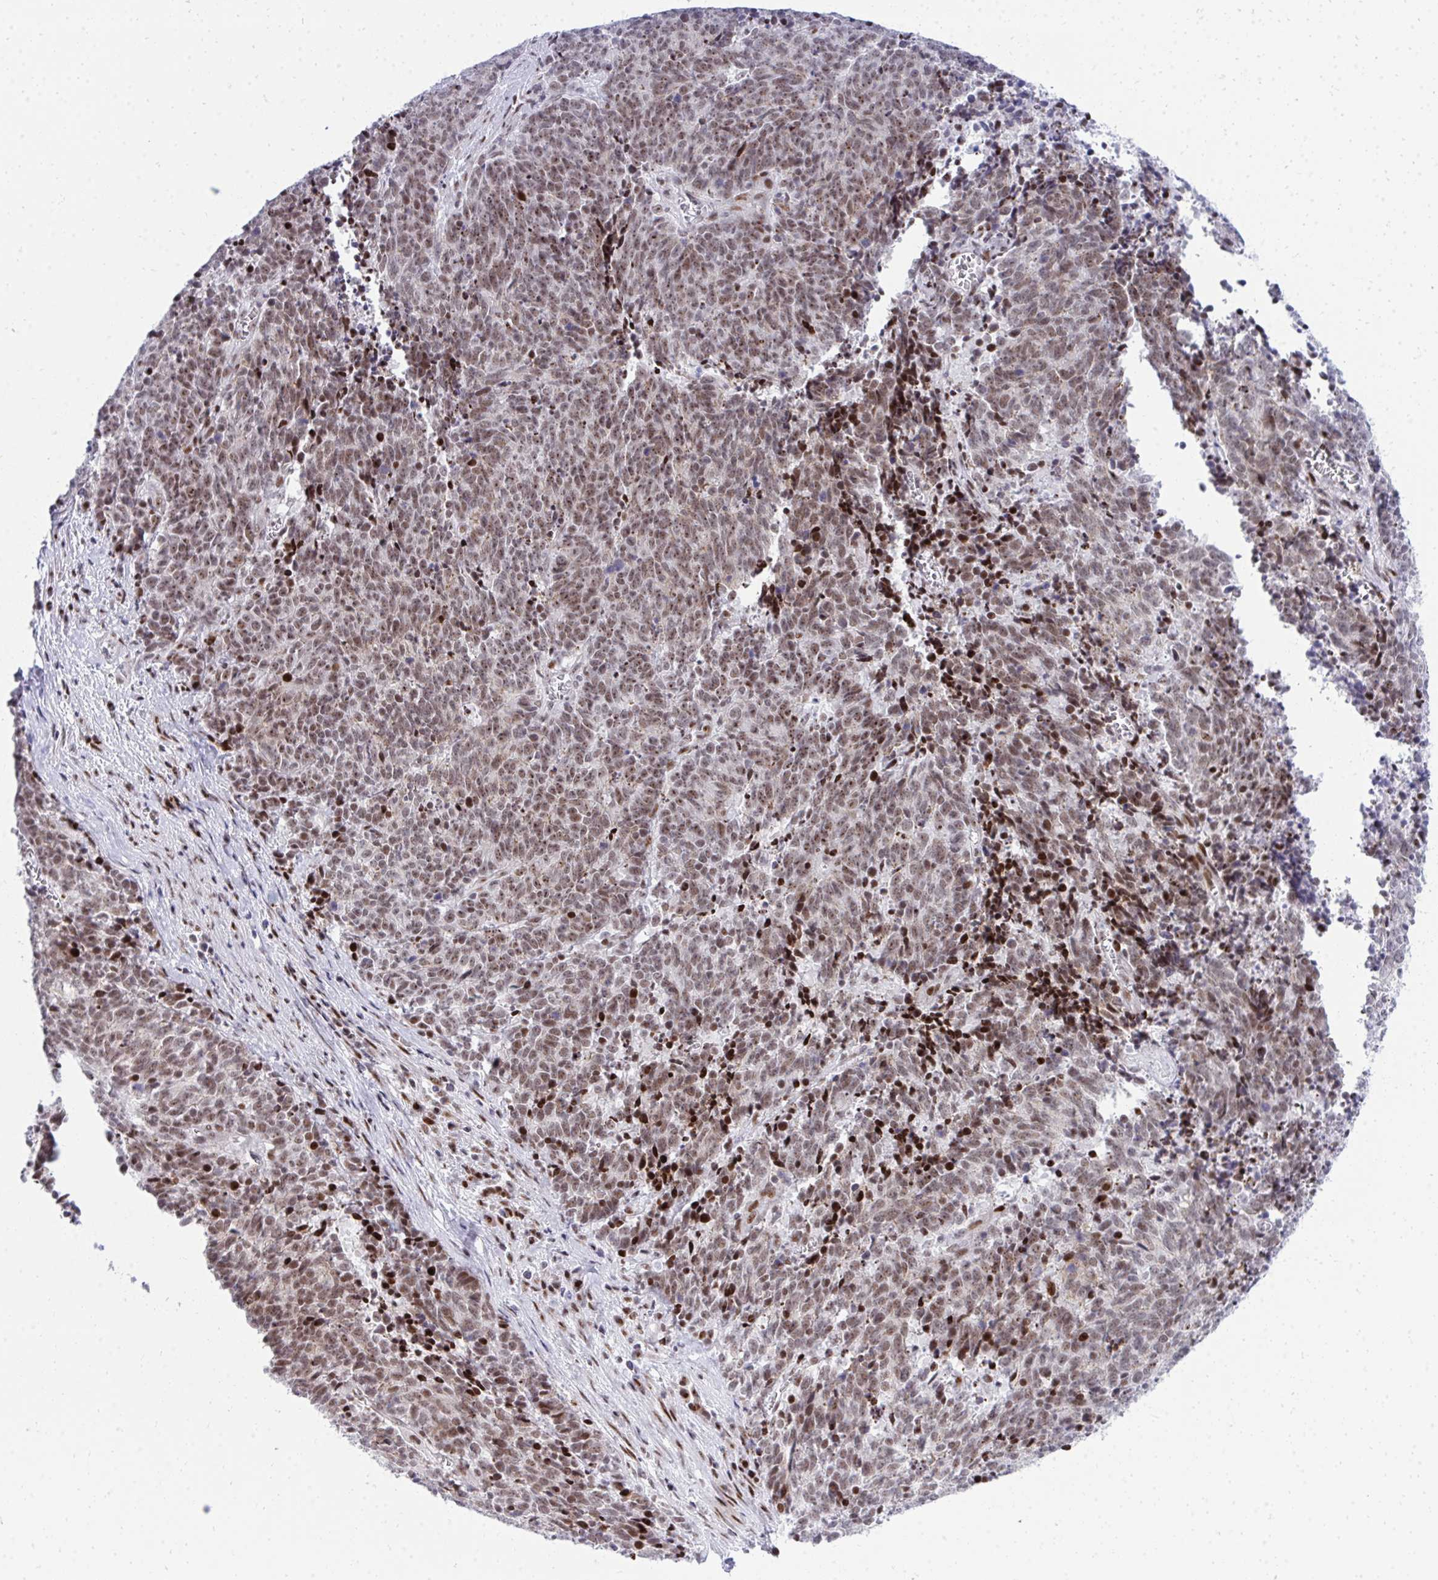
{"staining": {"intensity": "moderate", "quantity": ">75%", "location": "nuclear"}, "tissue": "cervical cancer", "cell_type": "Tumor cells", "image_type": "cancer", "snomed": [{"axis": "morphology", "description": "Squamous cell carcinoma, NOS"}, {"axis": "topography", "description": "Cervix"}], "caption": "Cervical squamous cell carcinoma was stained to show a protein in brown. There is medium levels of moderate nuclear positivity in approximately >75% of tumor cells.", "gene": "GLDN", "patient": {"sex": "female", "age": 29}}